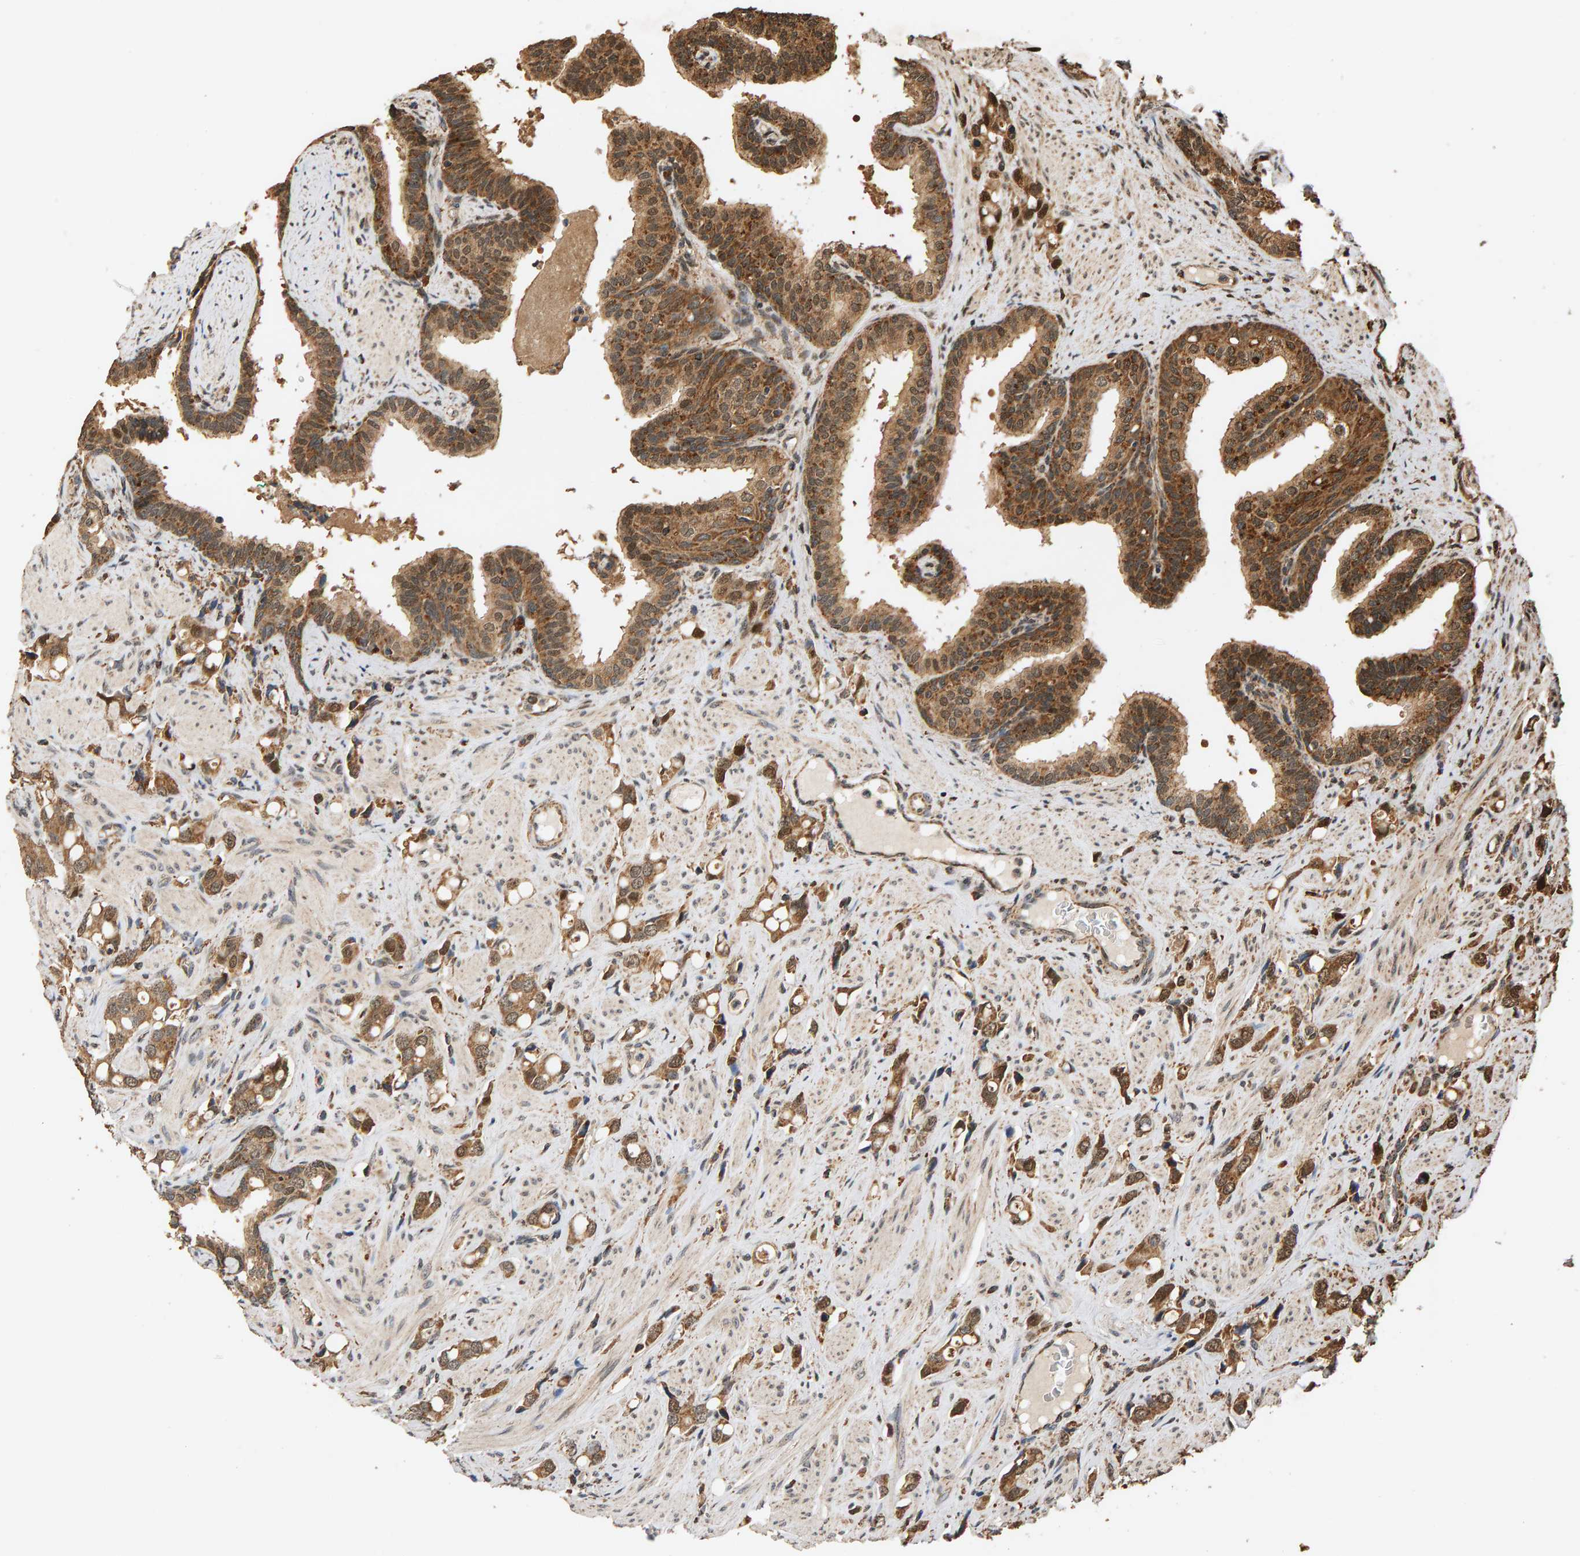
{"staining": {"intensity": "moderate", "quantity": ">75%", "location": "cytoplasmic/membranous,nuclear"}, "tissue": "prostate cancer", "cell_type": "Tumor cells", "image_type": "cancer", "snomed": [{"axis": "morphology", "description": "Adenocarcinoma, High grade"}, {"axis": "topography", "description": "Prostate"}], "caption": "The immunohistochemical stain labels moderate cytoplasmic/membranous and nuclear staining in tumor cells of prostate cancer (high-grade adenocarcinoma) tissue.", "gene": "GSTK1", "patient": {"sex": "male", "age": 52}}